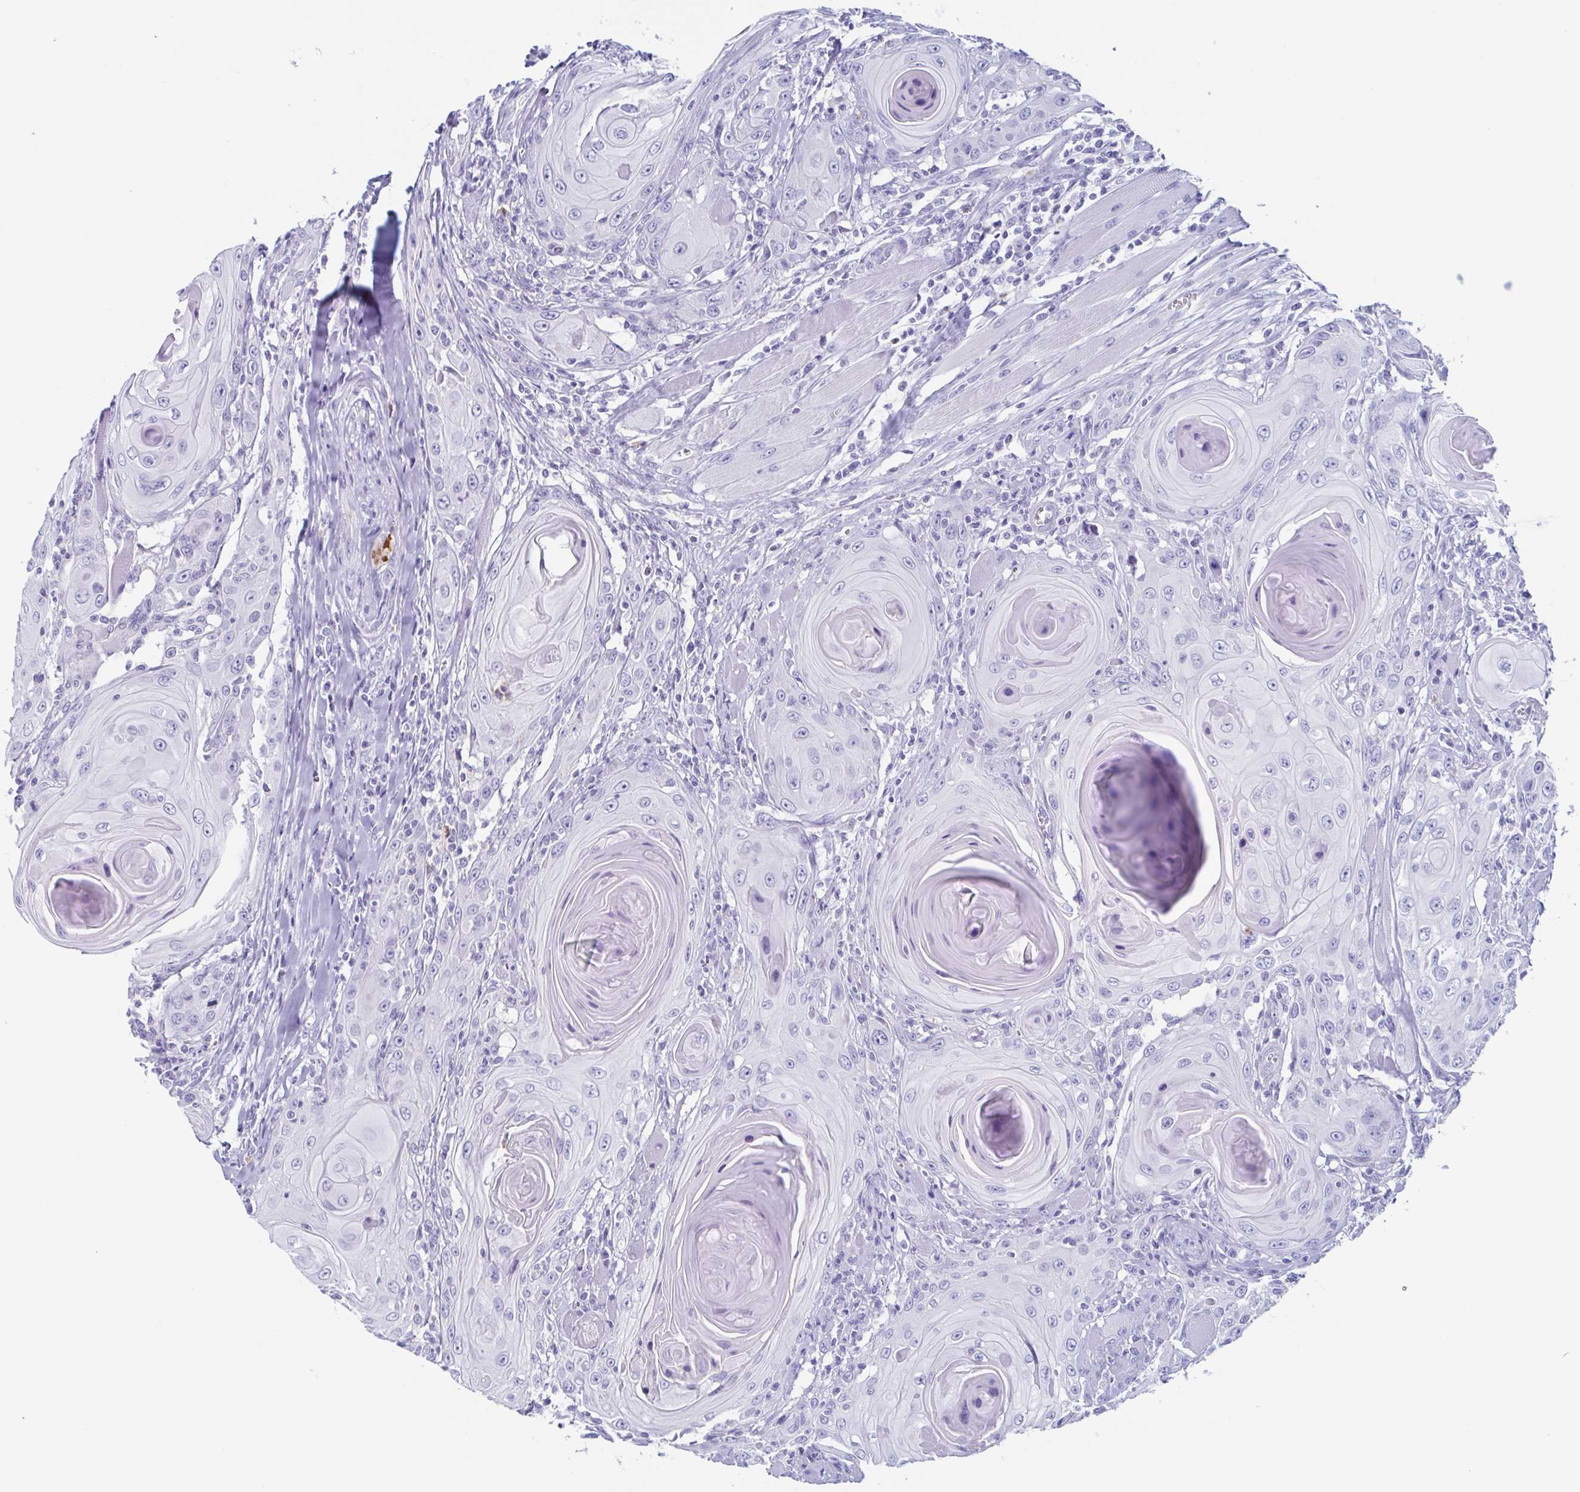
{"staining": {"intensity": "negative", "quantity": "none", "location": "none"}, "tissue": "head and neck cancer", "cell_type": "Tumor cells", "image_type": "cancer", "snomed": [{"axis": "morphology", "description": "Squamous cell carcinoma, NOS"}, {"axis": "topography", "description": "Head-Neck"}], "caption": "Tumor cells are negative for protein expression in human squamous cell carcinoma (head and neck).", "gene": "BPI", "patient": {"sex": "female", "age": 80}}